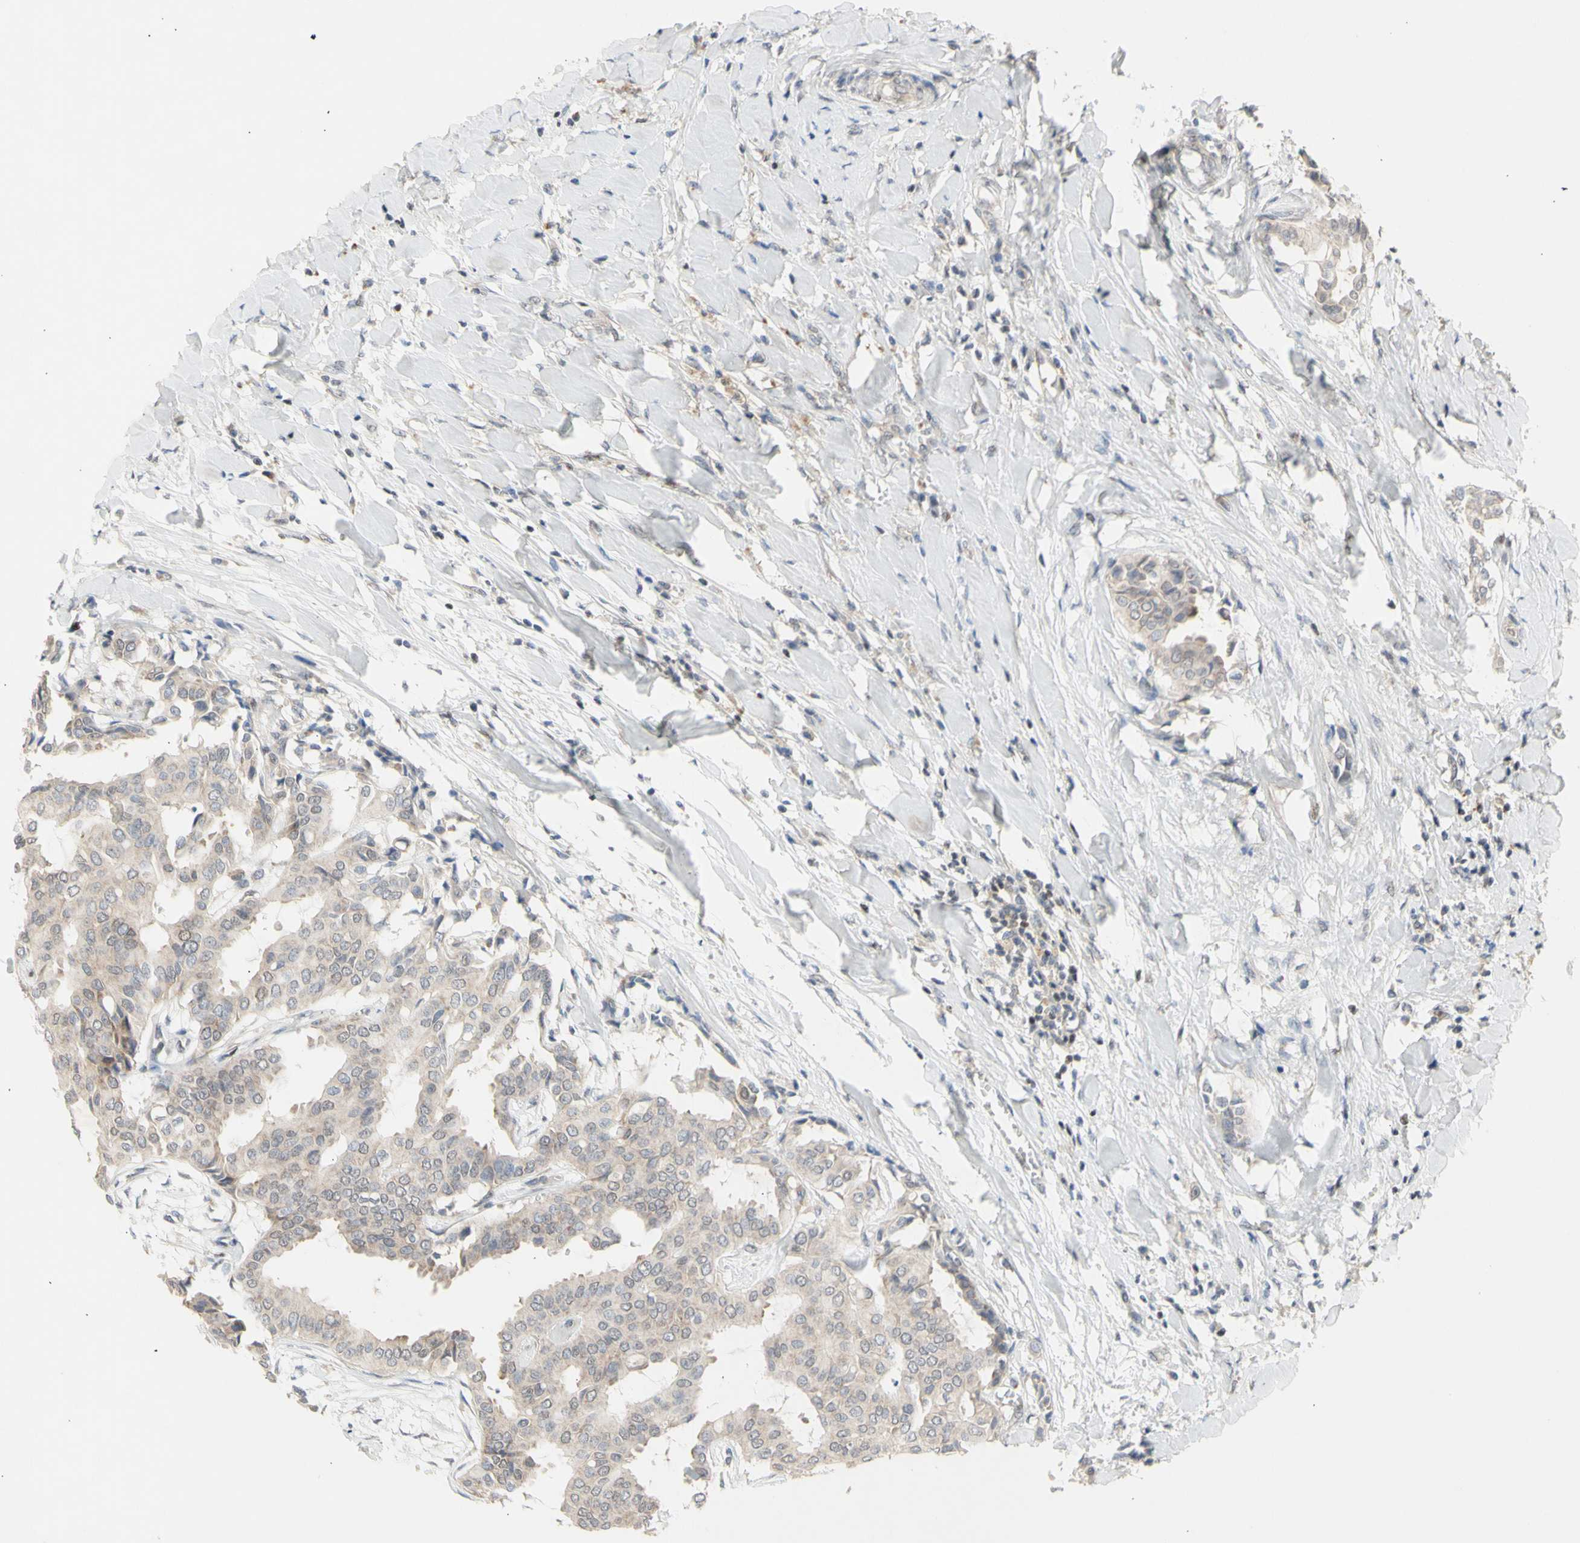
{"staining": {"intensity": "weak", "quantity": ">75%", "location": "cytoplasmic/membranous"}, "tissue": "head and neck cancer", "cell_type": "Tumor cells", "image_type": "cancer", "snomed": [{"axis": "morphology", "description": "Adenocarcinoma, NOS"}, {"axis": "topography", "description": "Salivary gland"}, {"axis": "topography", "description": "Head-Neck"}], "caption": "Protein positivity by immunohistochemistry (IHC) shows weak cytoplasmic/membranous staining in approximately >75% of tumor cells in head and neck cancer (adenocarcinoma). (Stains: DAB in brown, nuclei in blue, Microscopy: brightfield microscopy at high magnification).", "gene": "NLRP1", "patient": {"sex": "female", "age": 59}}